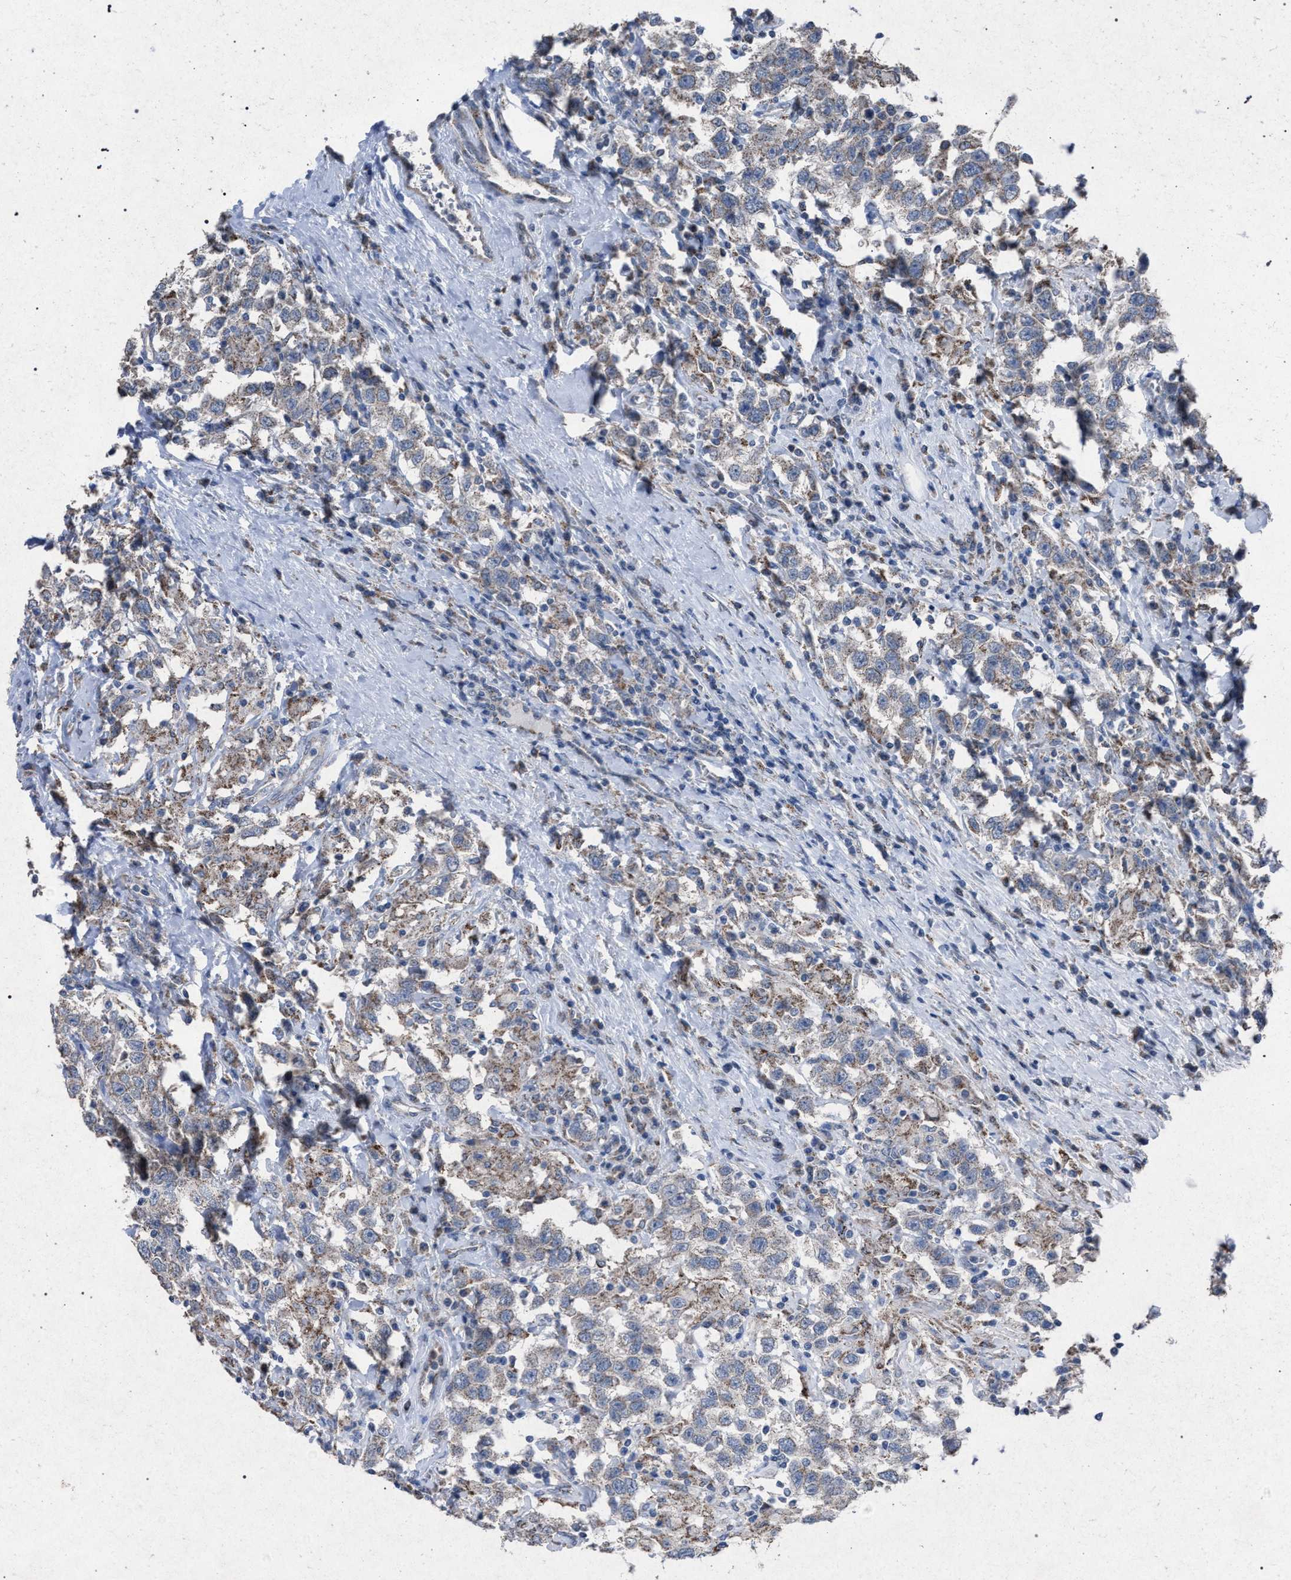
{"staining": {"intensity": "weak", "quantity": "<25%", "location": "cytoplasmic/membranous"}, "tissue": "testis cancer", "cell_type": "Tumor cells", "image_type": "cancer", "snomed": [{"axis": "morphology", "description": "Seminoma, NOS"}, {"axis": "topography", "description": "Testis"}], "caption": "This is a micrograph of IHC staining of testis cancer, which shows no expression in tumor cells.", "gene": "HSD17B4", "patient": {"sex": "male", "age": 41}}